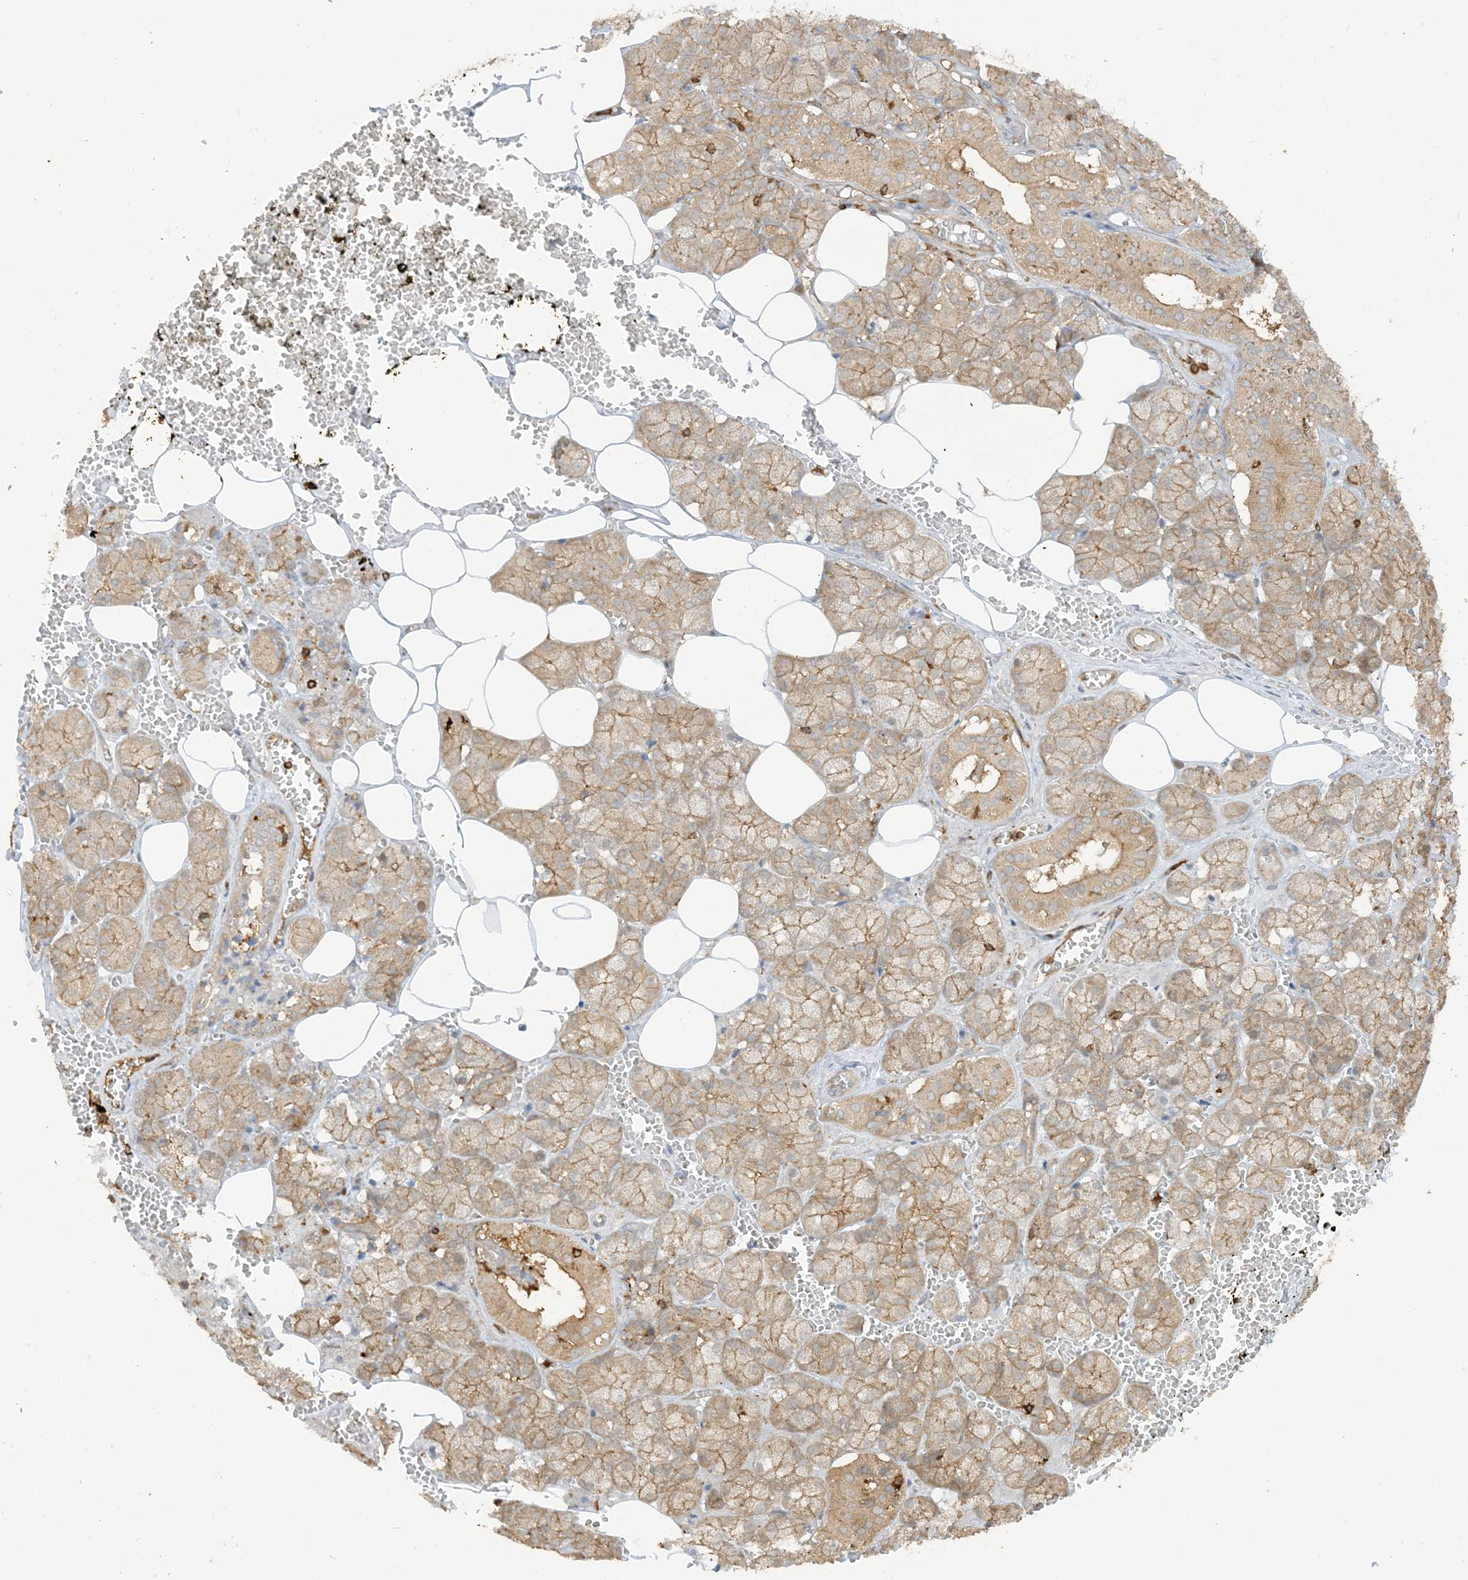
{"staining": {"intensity": "moderate", "quantity": ">75%", "location": "cytoplasmic/membranous"}, "tissue": "salivary gland", "cell_type": "Glandular cells", "image_type": "normal", "snomed": [{"axis": "morphology", "description": "Normal tissue, NOS"}, {"axis": "topography", "description": "Salivary gland"}], "caption": "Salivary gland stained with immunohistochemistry demonstrates moderate cytoplasmic/membranous positivity in approximately >75% of glandular cells. (IHC, brightfield microscopy, high magnification).", "gene": "CAPZB", "patient": {"sex": "male", "age": 62}}